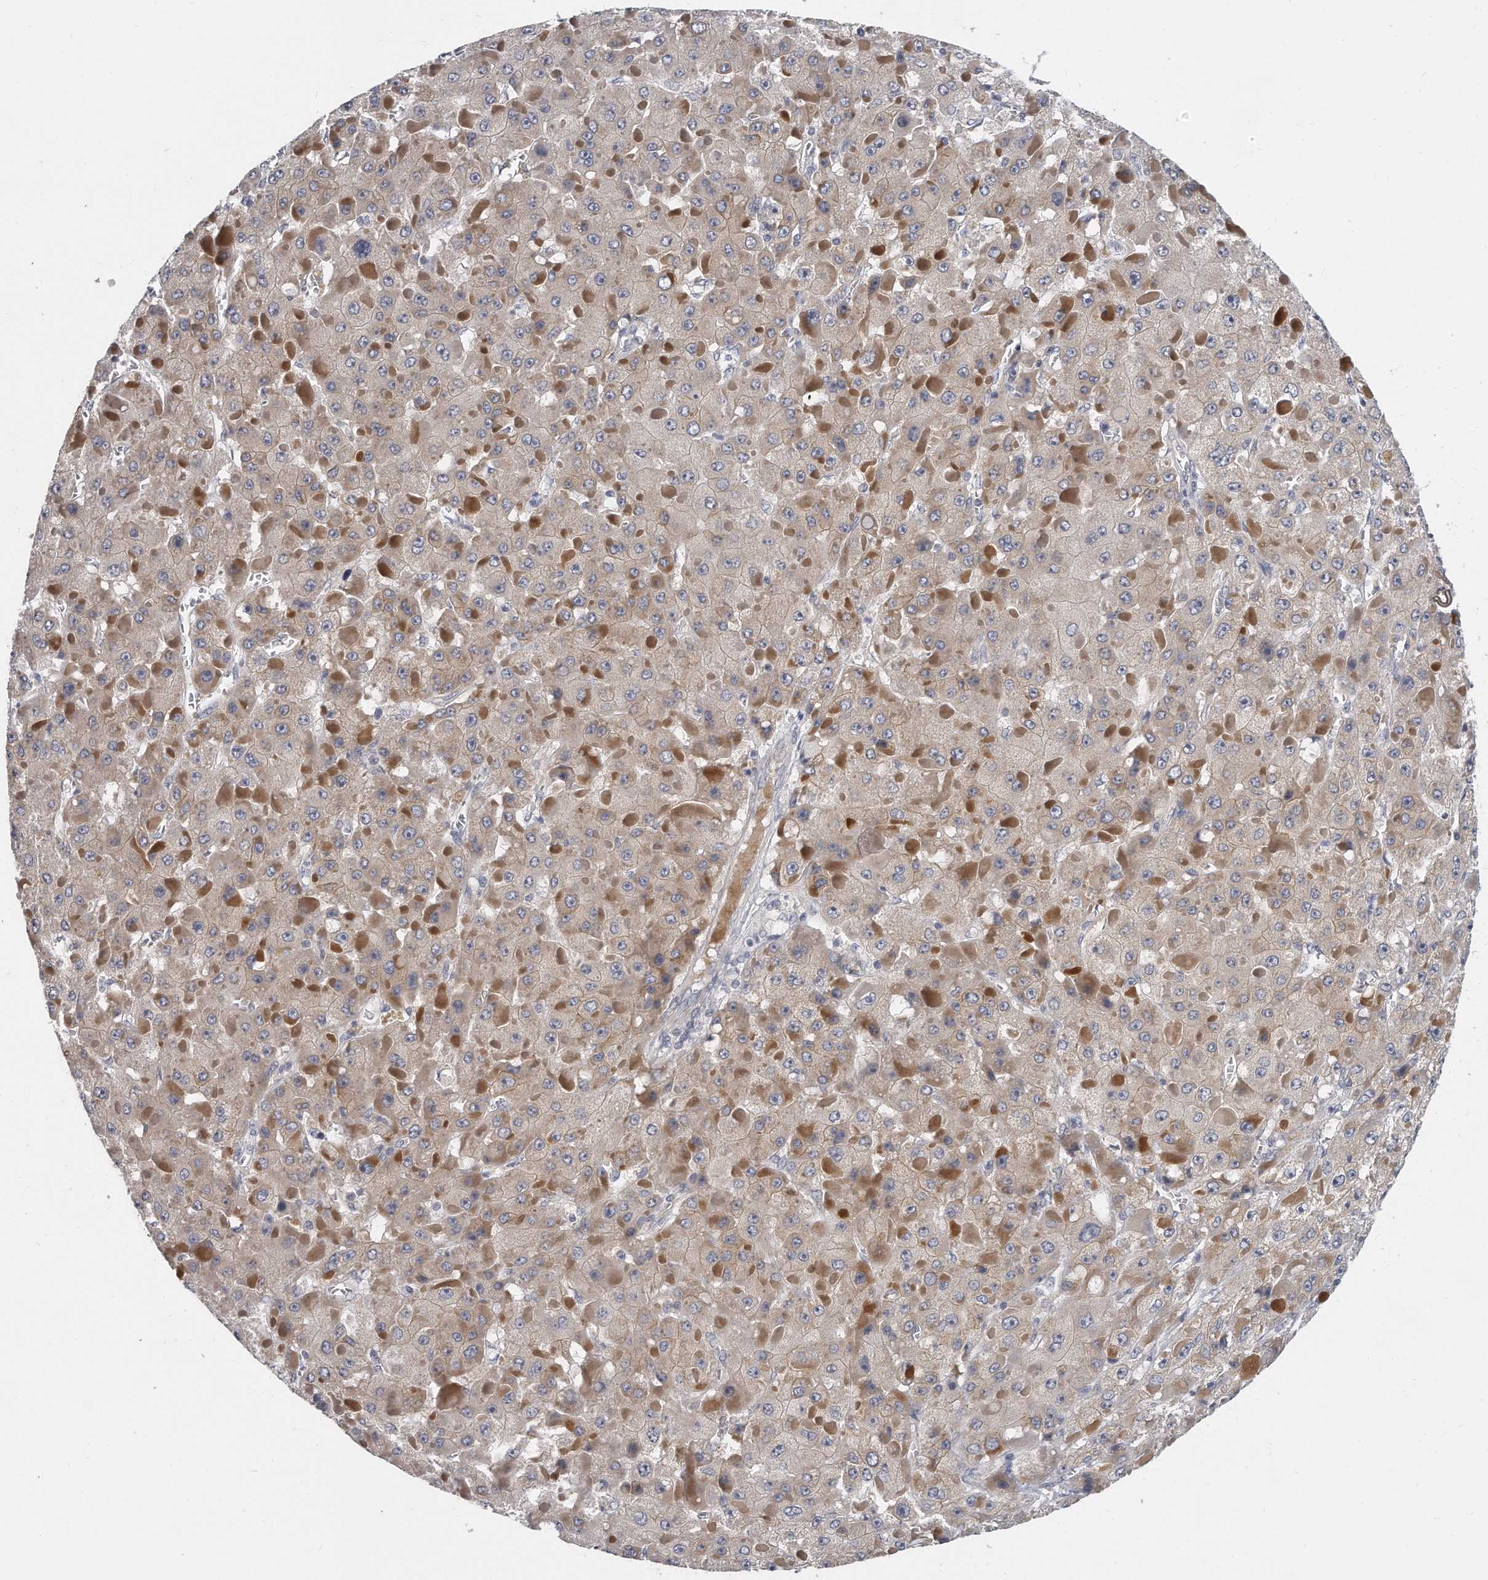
{"staining": {"intensity": "weak", "quantity": "25%-75%", "location": "cytoplasmic/membranous"}, "tissue": "liver cancer", "cell_type": "Tumor cells", "image_type": "cancer", "snomed": [{"axis": "morphology", "description": "Carcinoma, Hepatocellular, NOS"}, {"axis": "topography", "description": "Liver"}], "caption": "This is an image of immunohistochemistry staining of hepatocellular carcinoma (liver), which shows weak staining in the cytoplasmic/membranous of tumor cells.", "gene": "PLEKHA6", "patient": {"sex": "female", "age": 73}}